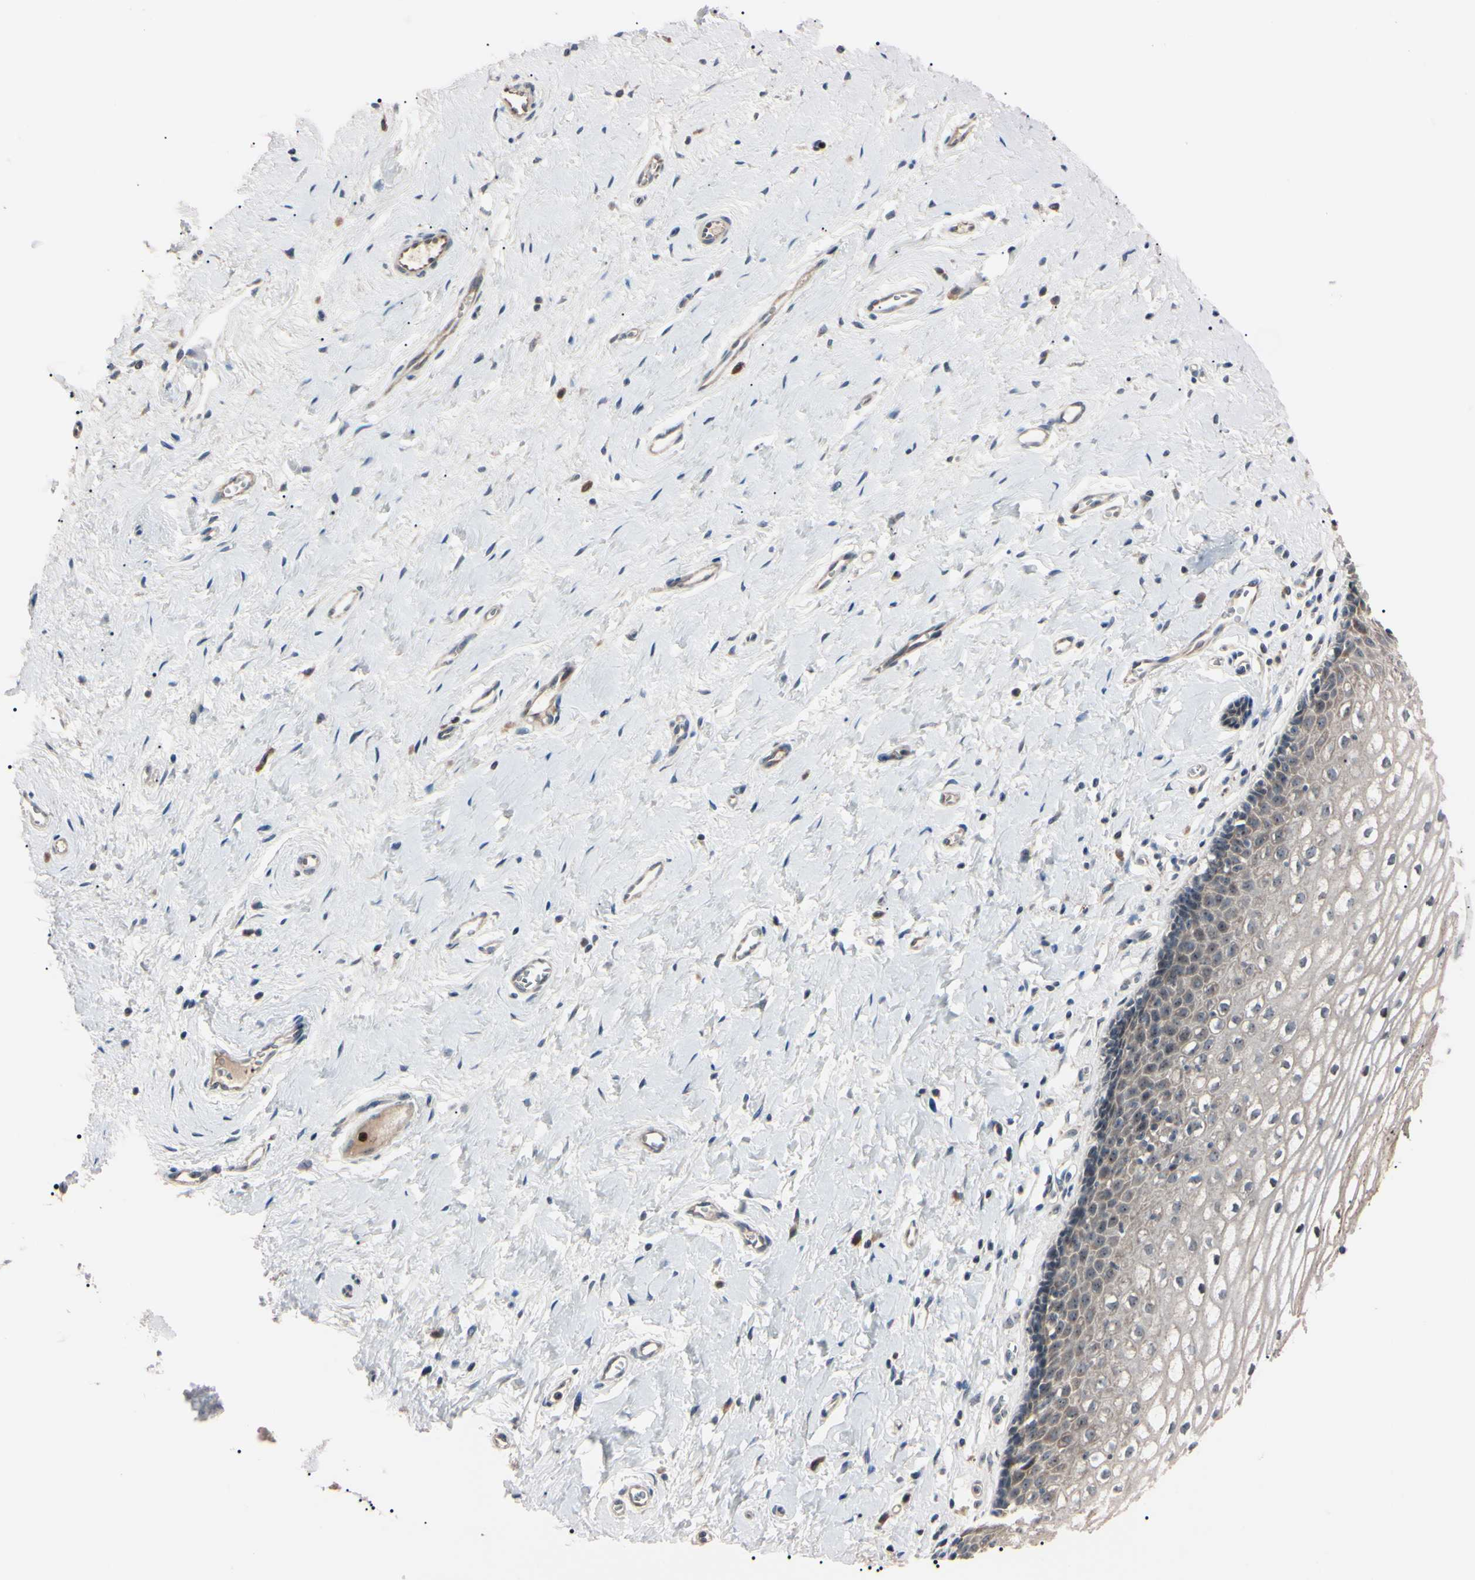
{"staining": {"intensity": "weak", "quantity": ">75%", "location": "cytoplasmic/membranous"}, "tissue": "vagina", "cell_type": "Squamous epithelial cells", "image_type": "normal", "snomed": [{"axis": "morphology", "description": "Normal tissue, NOS"}, {"axis": "topography", "description": "Soft tissue"}, {"axis": "topography", "description": "Vagina"}], "caption": "Approximately >75% of squamous epithelial cells in unremarkable vagina demonstrate weak cytoplasmic/membranous protein expression as visualized by brown immunohistochemical staining.", "gene": "TRAF5", "patient": {"sex": "female", "age": 61}}